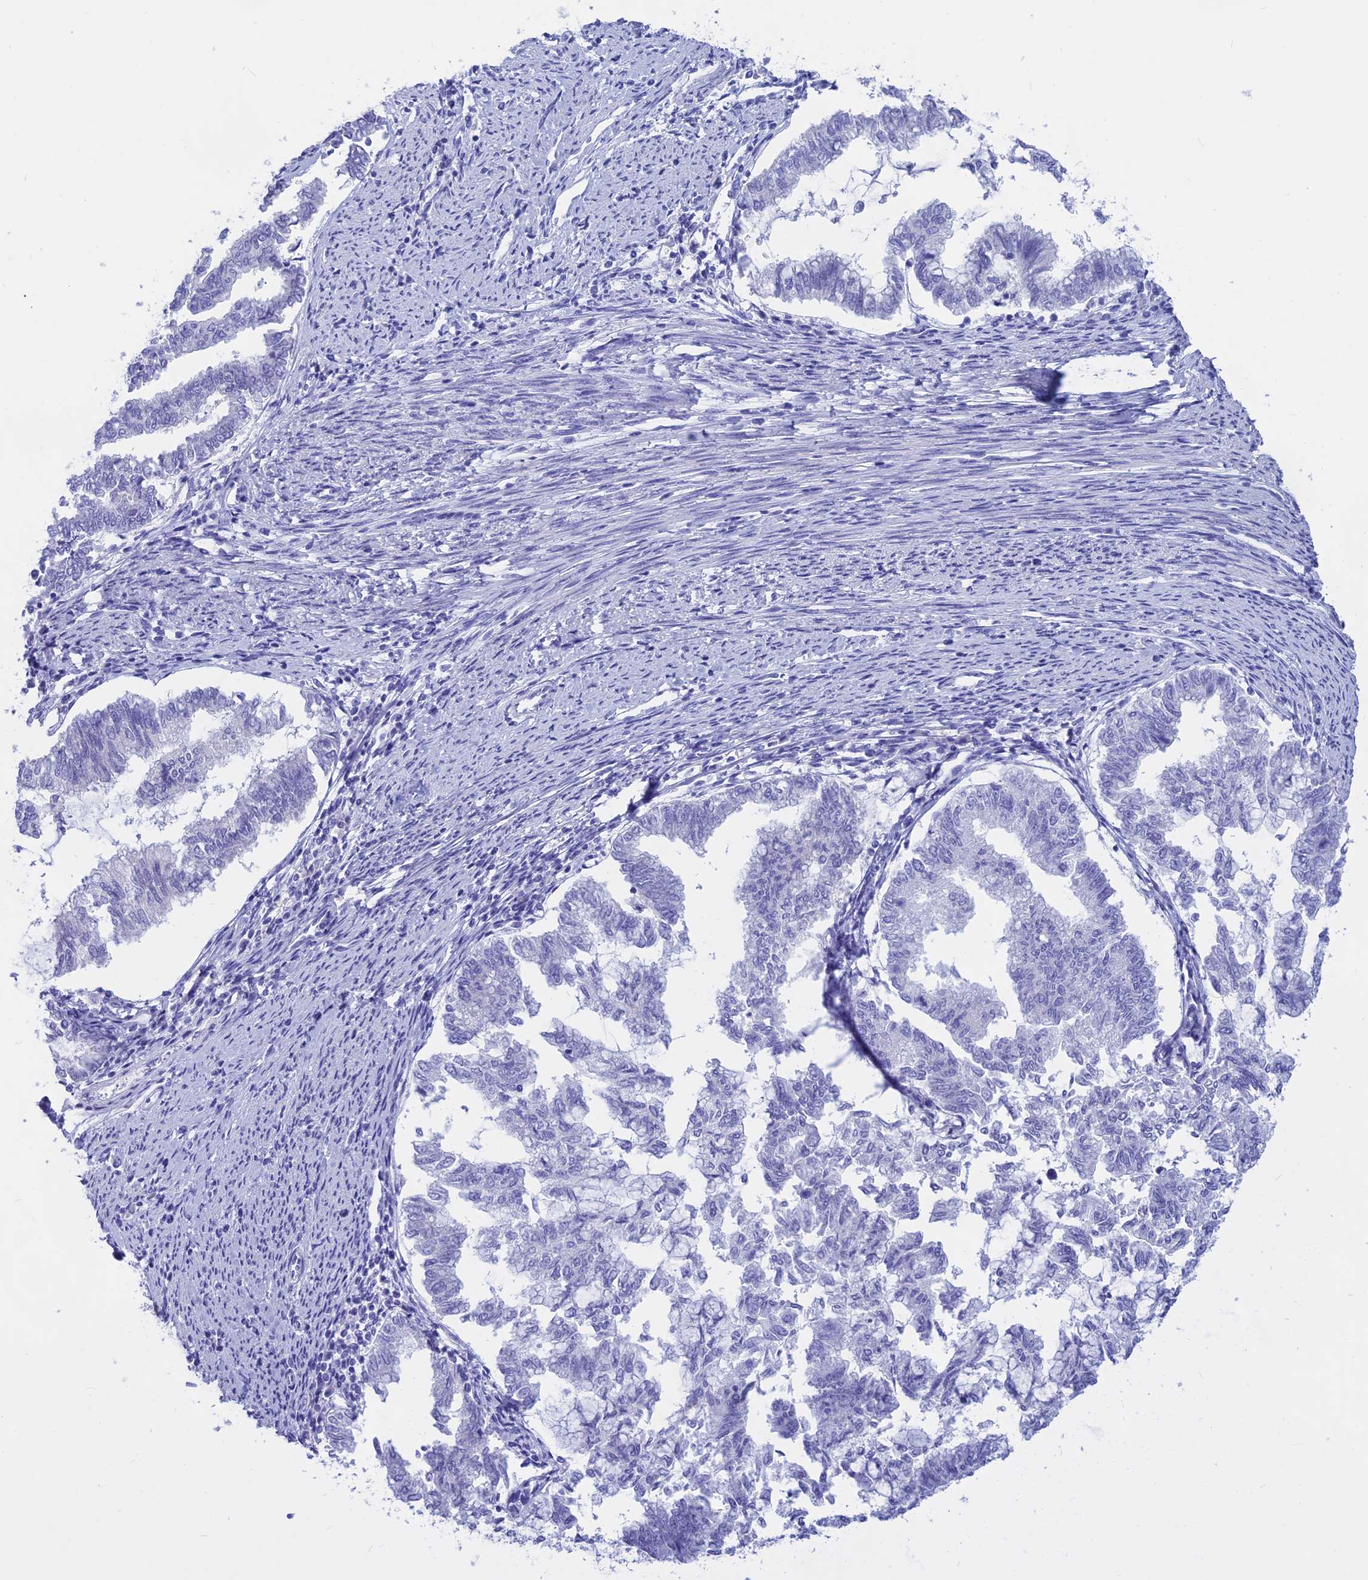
{"staining": {"intensity": "negative", "quantity": "none", "location": "none"}, "tissue": "endometrial cancer", "cell_type": "Tumor cells", "image_type": "cancer", "snomed": [{"axis": "morphology", "description": "Adenocarcinoma, NOS"}, {"axis": "topography", "description": "Endometrium"}], "caption": "Tumor cells show no significant positivity in endometrial cancer (adenocarcinoma). Brightfield microscopy of IHC stained with DAB (brown) and hematoxylin (blue), captured at high magnification.", "gene": "ISCA1", "patient": {"sex": "female", "age": 79}}